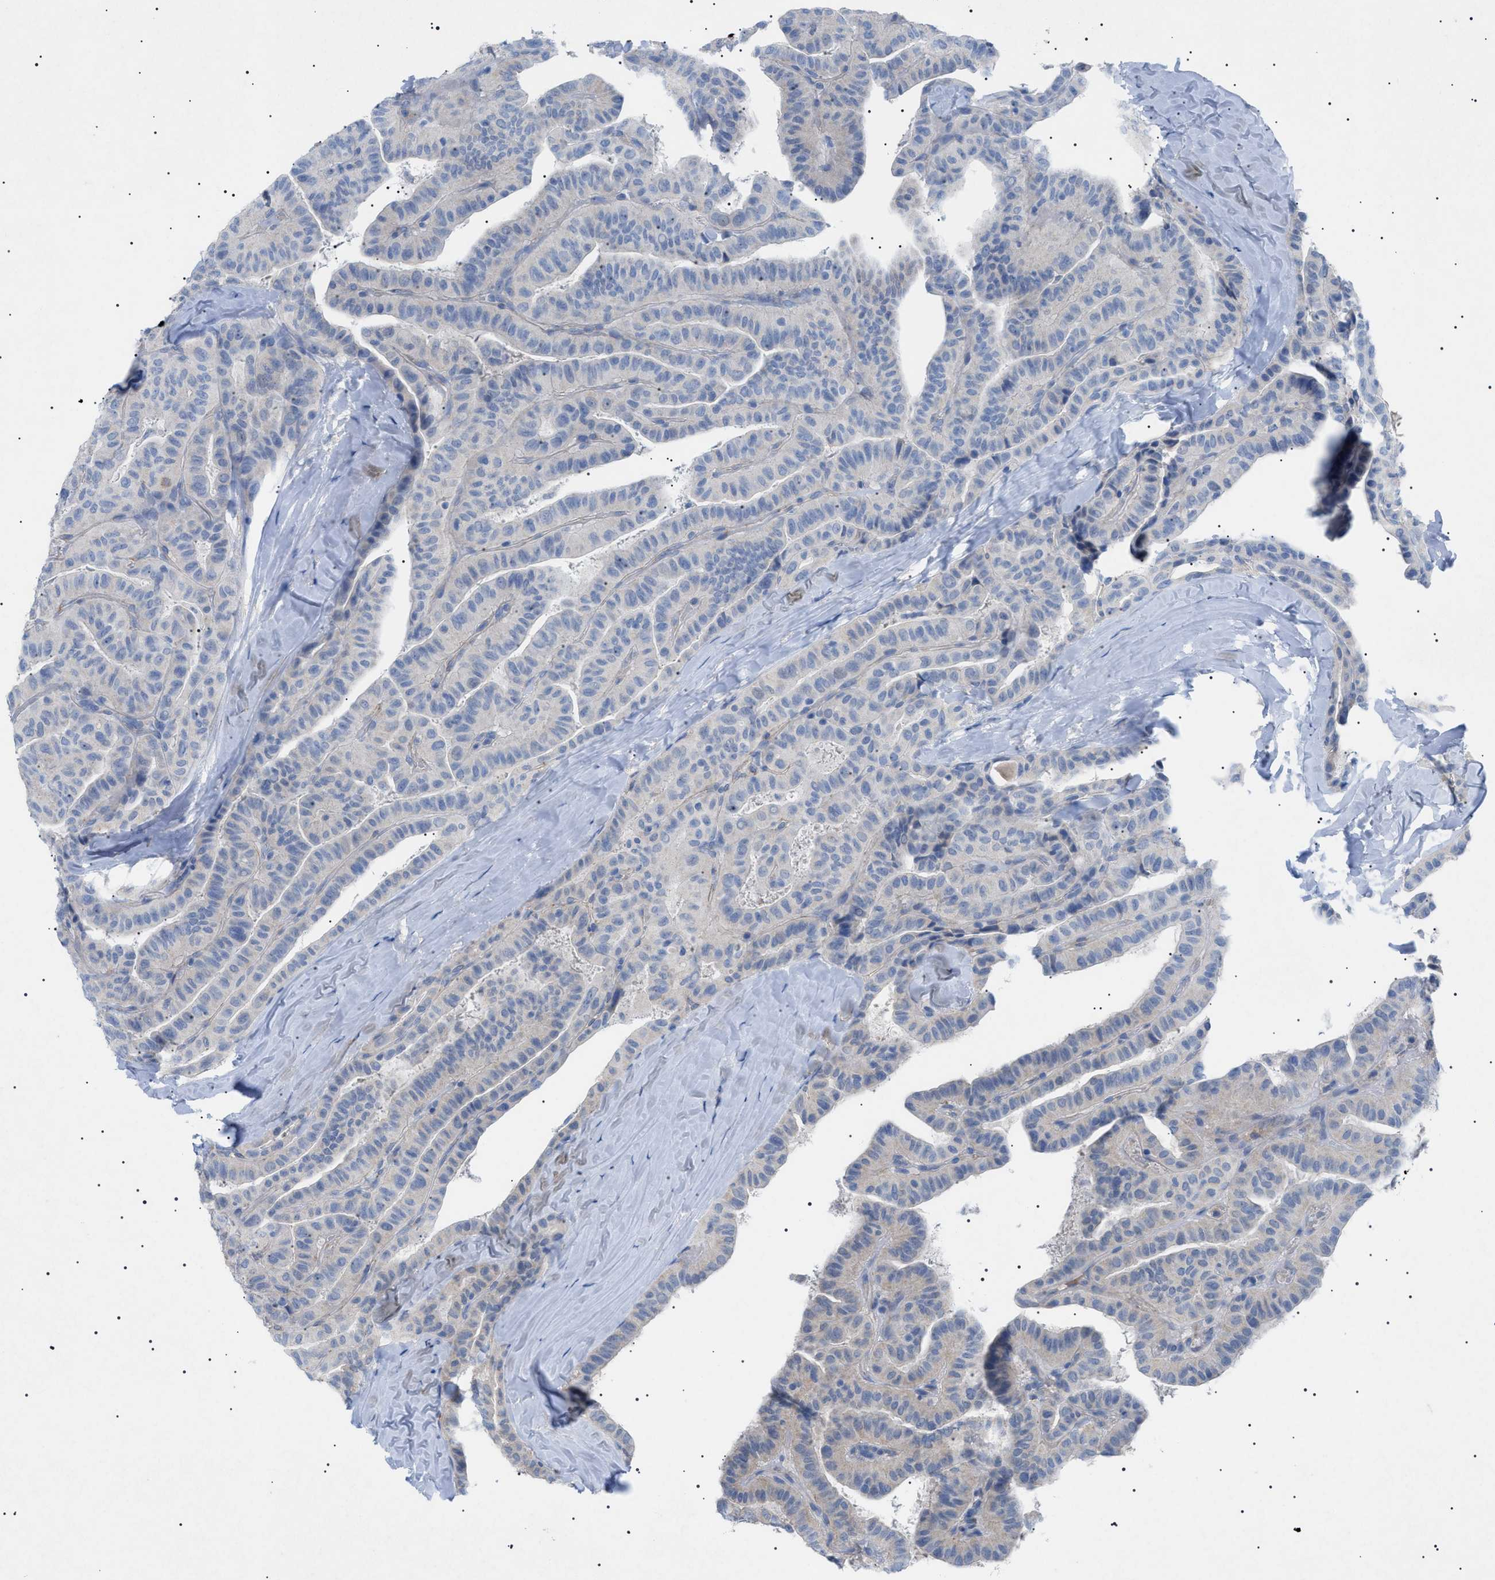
{"staining": {"intensity": "negative", "quantity": "none", "location": "none"}, "tissue": "thyroid cancer", "cell_type": "Tumor cells", "image_type": "cancer", "snomed": [{"axis": "morphology", "description": "Papillary adenocarcinoma, NOS"}, {"axis": "topography", "description": "Thyroid gland"}], "caption": "DAB (3,3'-diaminobenzidine) immunohistochemical staining of human thyroid cancer reveals no significant expression in tumor cells. Brightfield microscopy of immunohistochemistry stained with DAB (3,3'-diaminobenzidine) (brown) and hematoxylin (blue), captured at high magnification.", "gene": "ADAMTS1", "patient": {"sex": "male", "age": 77}}